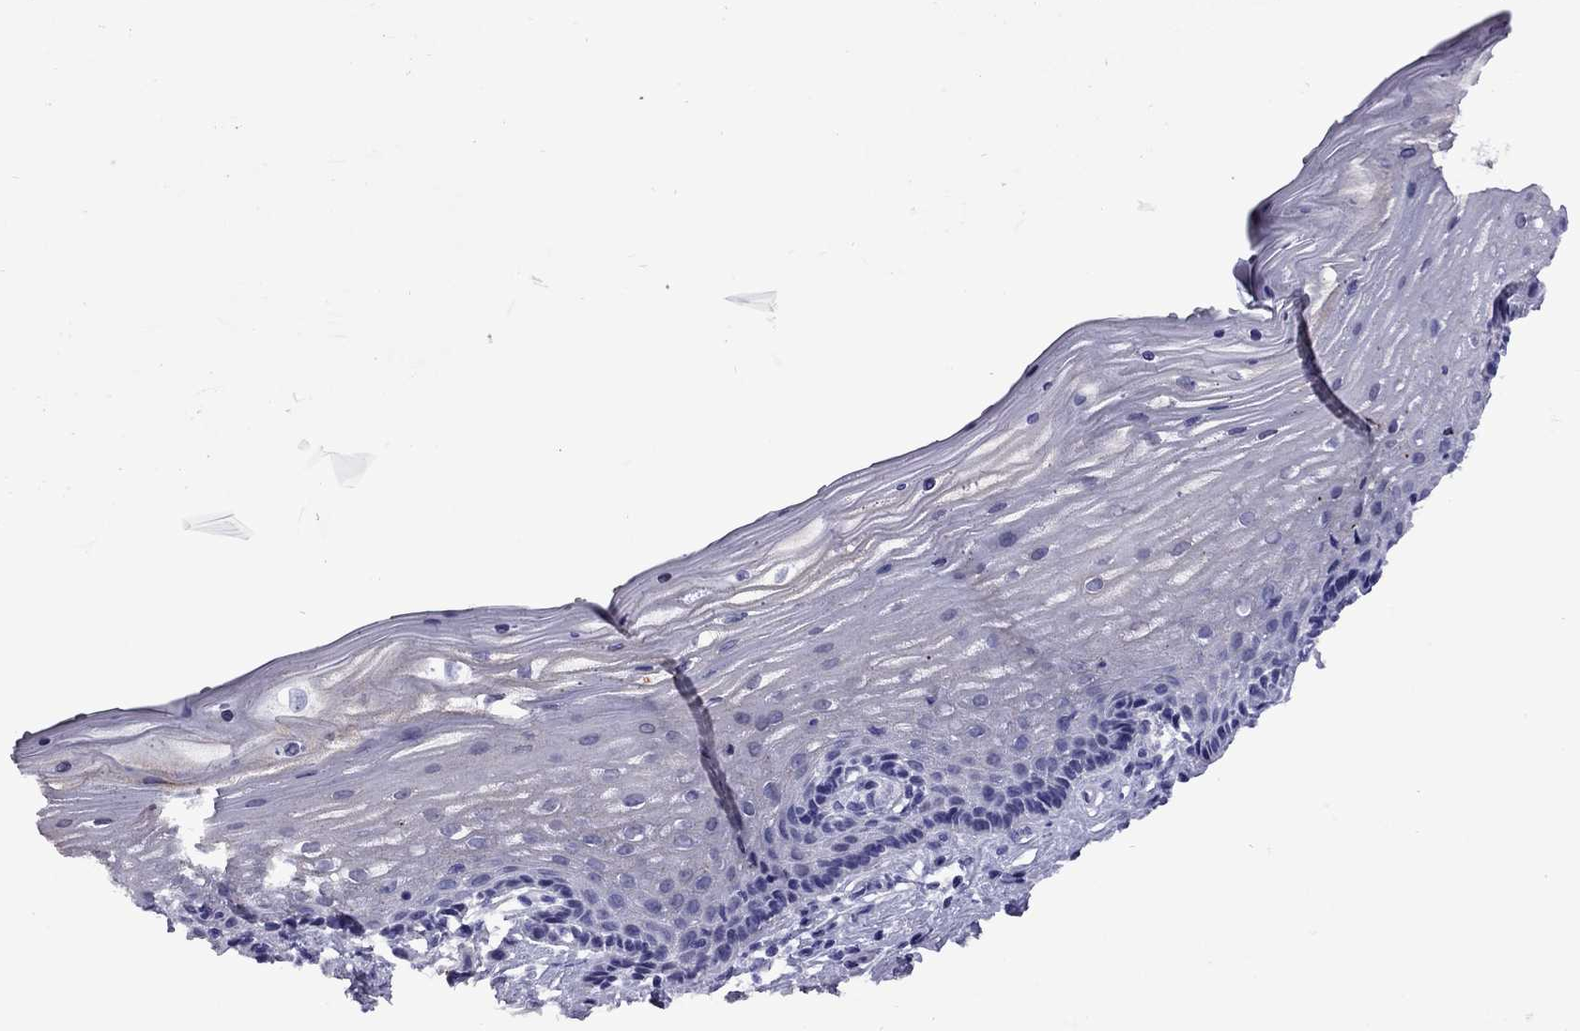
{"staining": {"intensity": "moderate", "quantity": "25%-75%", "location": "cytoplasmic/membranous"}, "tissue": "vagina", "cell_type": "Squamous epithelial cells", "image_type": "normal", "snomed": [{"axis": "morphology", "description": "Normal tissue, NOS"}, {"axis": "topography", "description": "Vagina"}], "caption": "About 25%-75% of squamous epithelial cells in unremarkable human vagina show moderate cytoplasmic/membranous protein positivity as visualized by brown immunohistochemical staining.", "gene": "CHRNA5", "patient": {"sex": "female", "age": 45}}